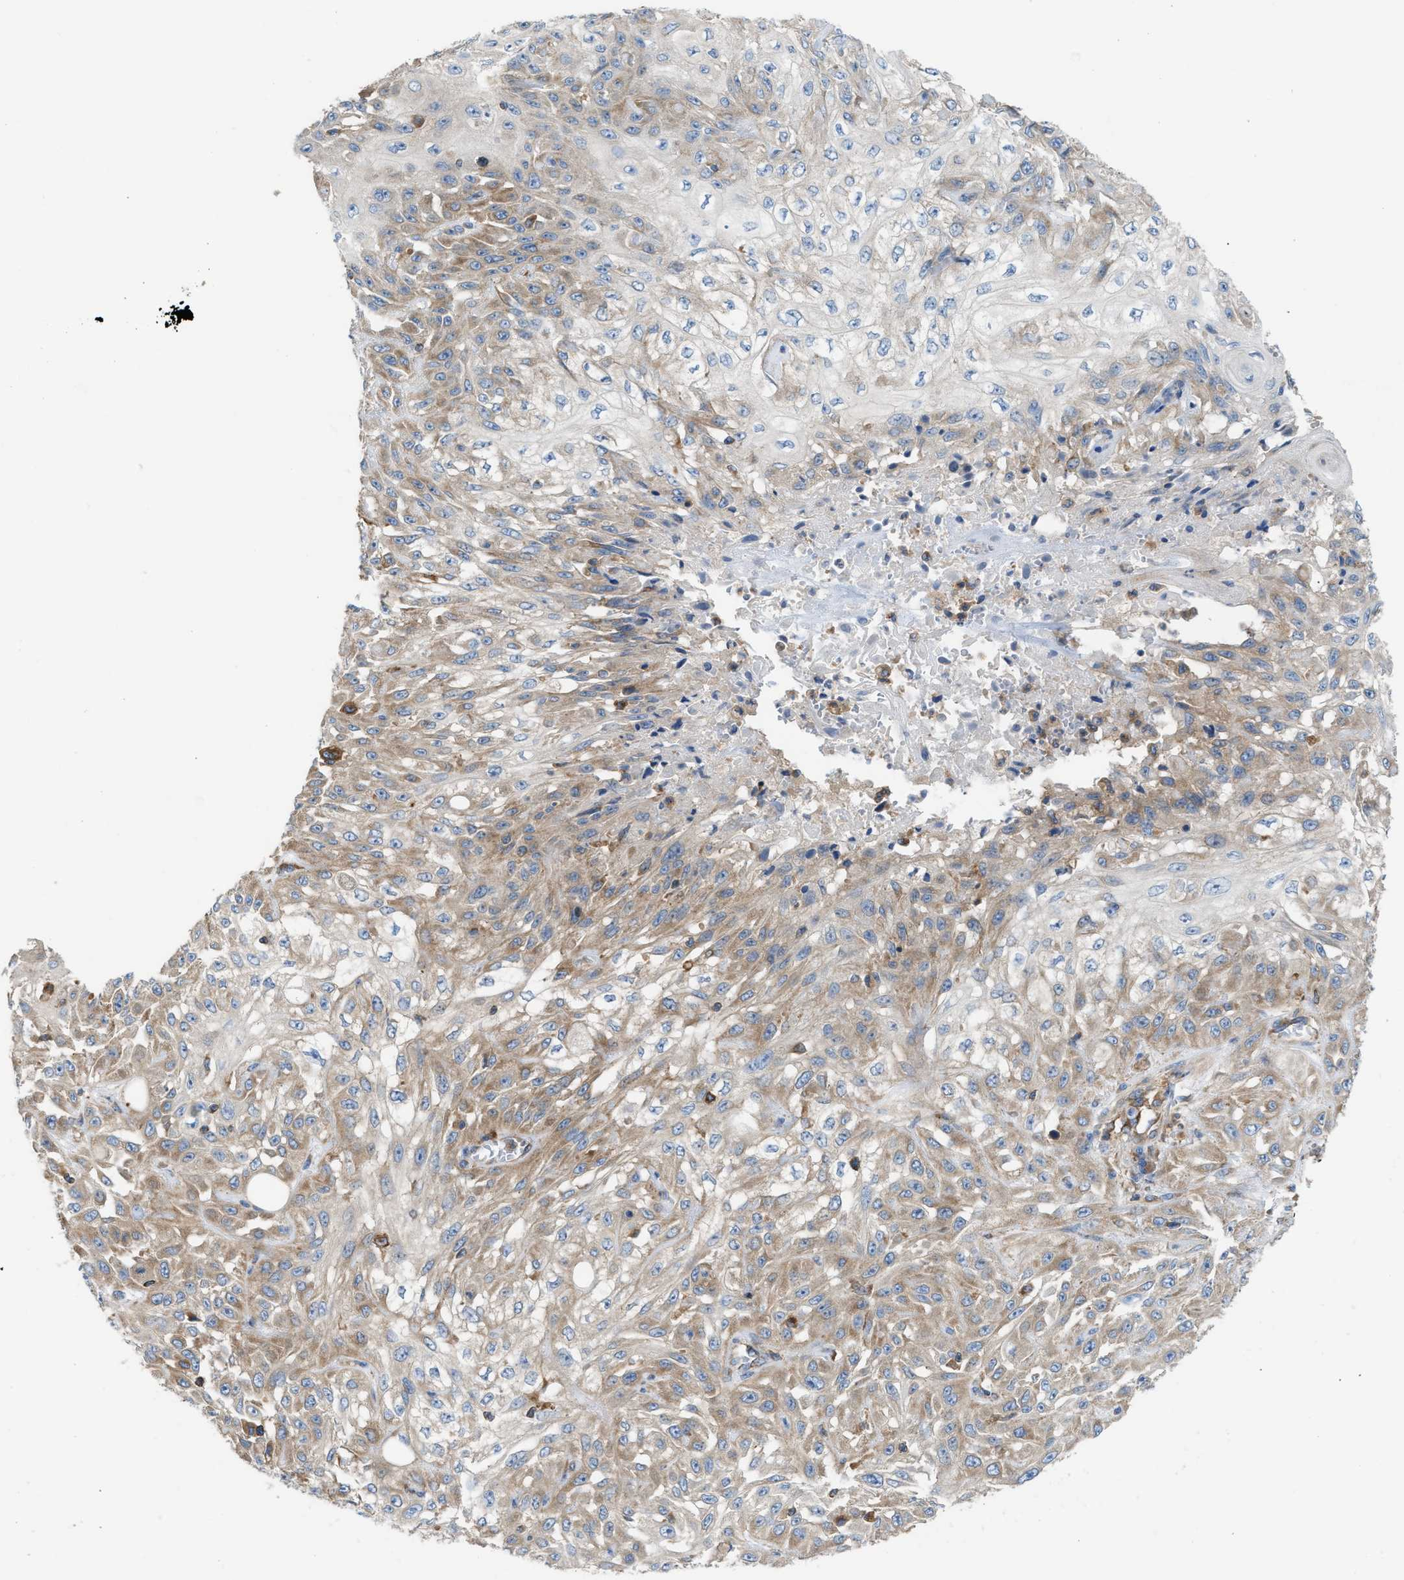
{"staining": {"intensity": "weak", "quantity": ">75%", "location": "cytoplasmic/membranous"}, "tissue": "skin cancer", "cell_type": "Tumor cells", "image_type": "cancer", "snomed": [{"axis": "morphology", "description": "Squamous cell carcinoma, NOS"}, {"axis": "morphology", "description": "Squamous cell carcinoma, metastatic, NOS"}, {"axis": "topography", "description": "Skin"}, {"axis": "topography", "description": "Lymph node"}], "caption": "Human skin squamous cell carcinoma stained with a protein marker displays weak staining in tumor cells.", "gene": "TBC1D15", "patient": {"sex": "male", "age": 75}}